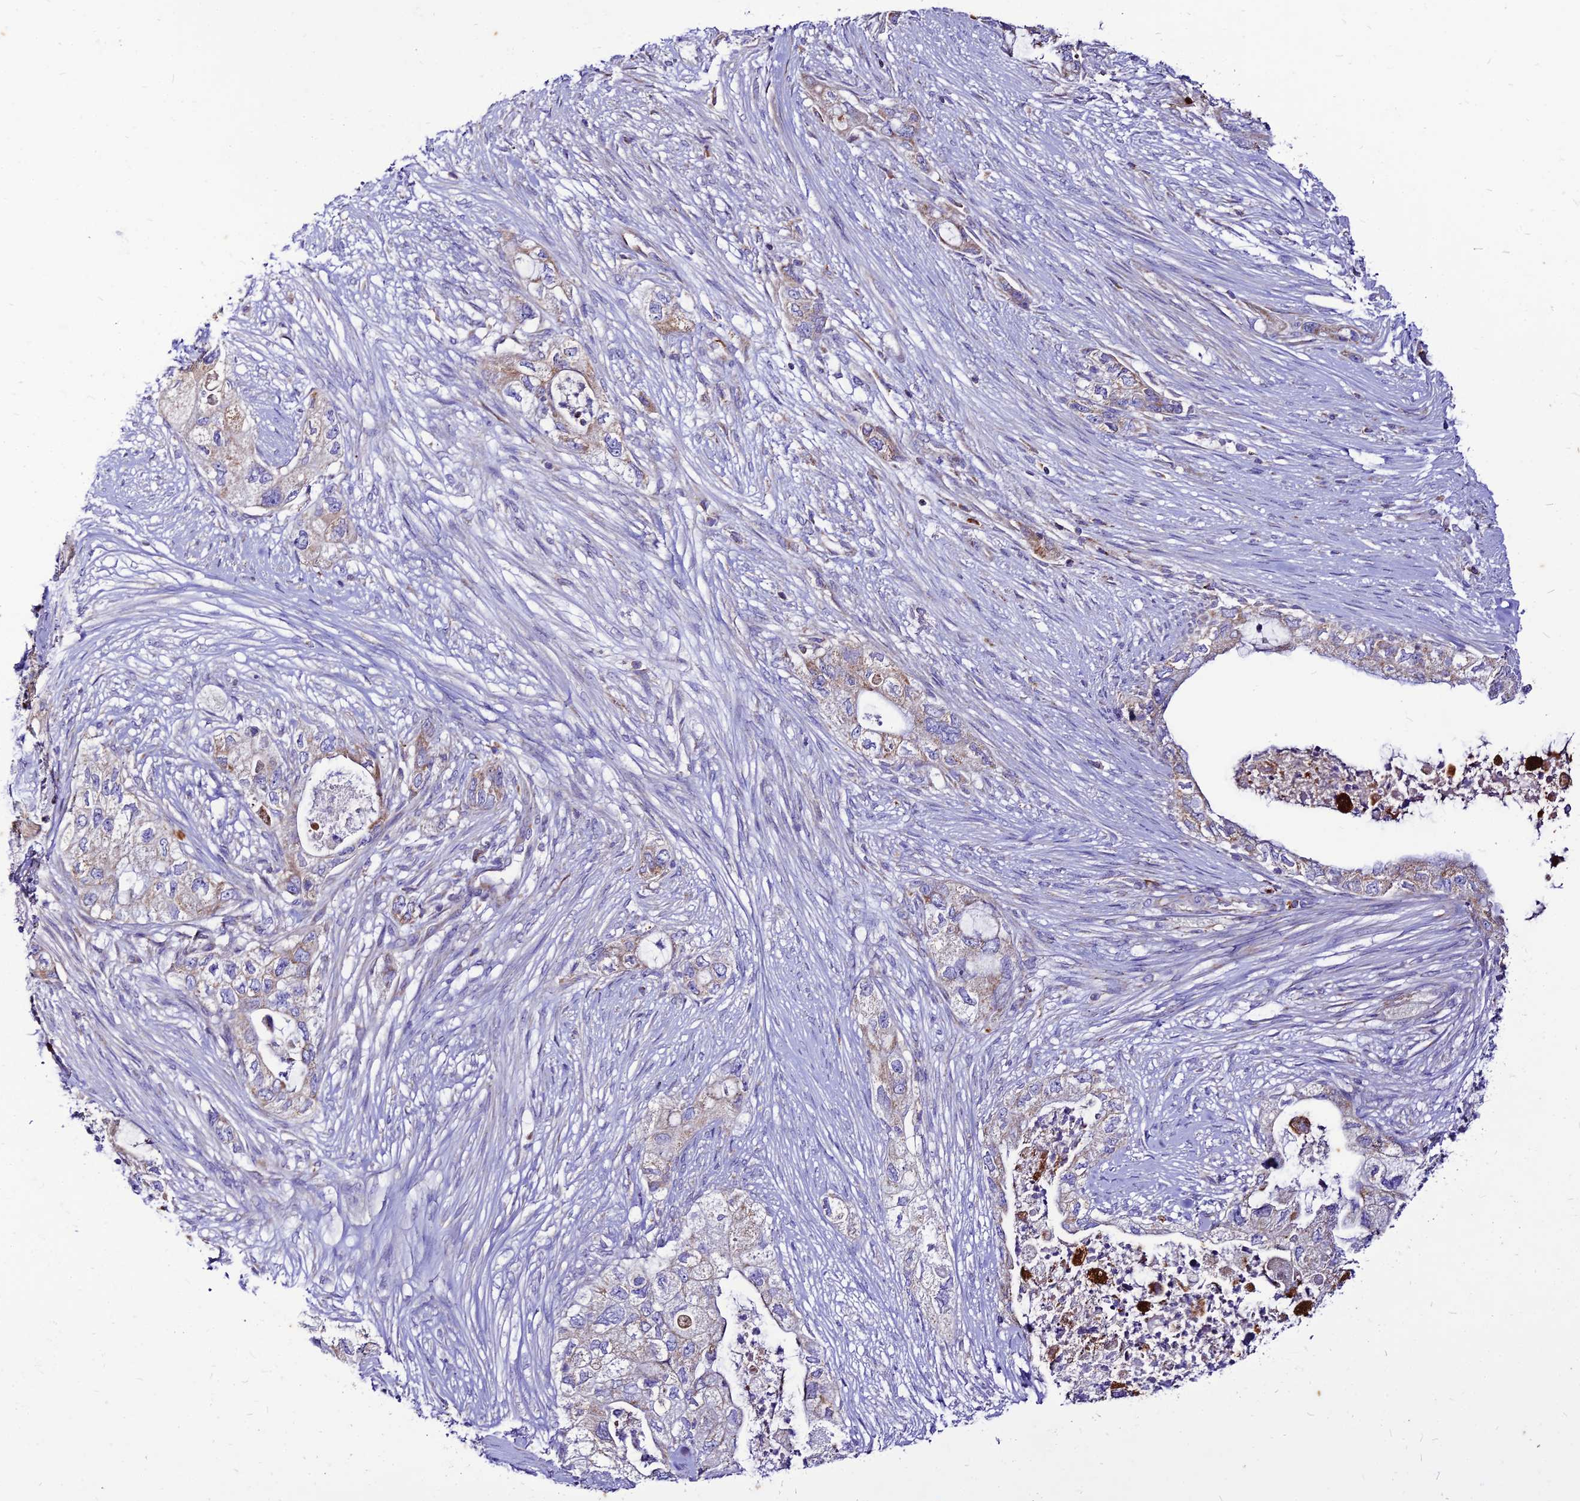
{"staining": {"intensity": "moderate", "quantity": "25%-75%", "location": "cytoplasmic/membranous"}, "tissue": "pancreatic cancer", "cell_type": "Tumor cells", "image_type": "cancer", "snomed": [{"axis": "morphology", "description": "Adenocarcinoma, NOS"}, {"axis": "topography", "description": "Pancreas"}], "caption": "Protein staining displays moderate cytoplasmic/membranous staining in approximately 25%-75% of tumor cells in pancreatic cancer.", "gene": "ECI1", "patient": {"sex": "female", "age": 73}}